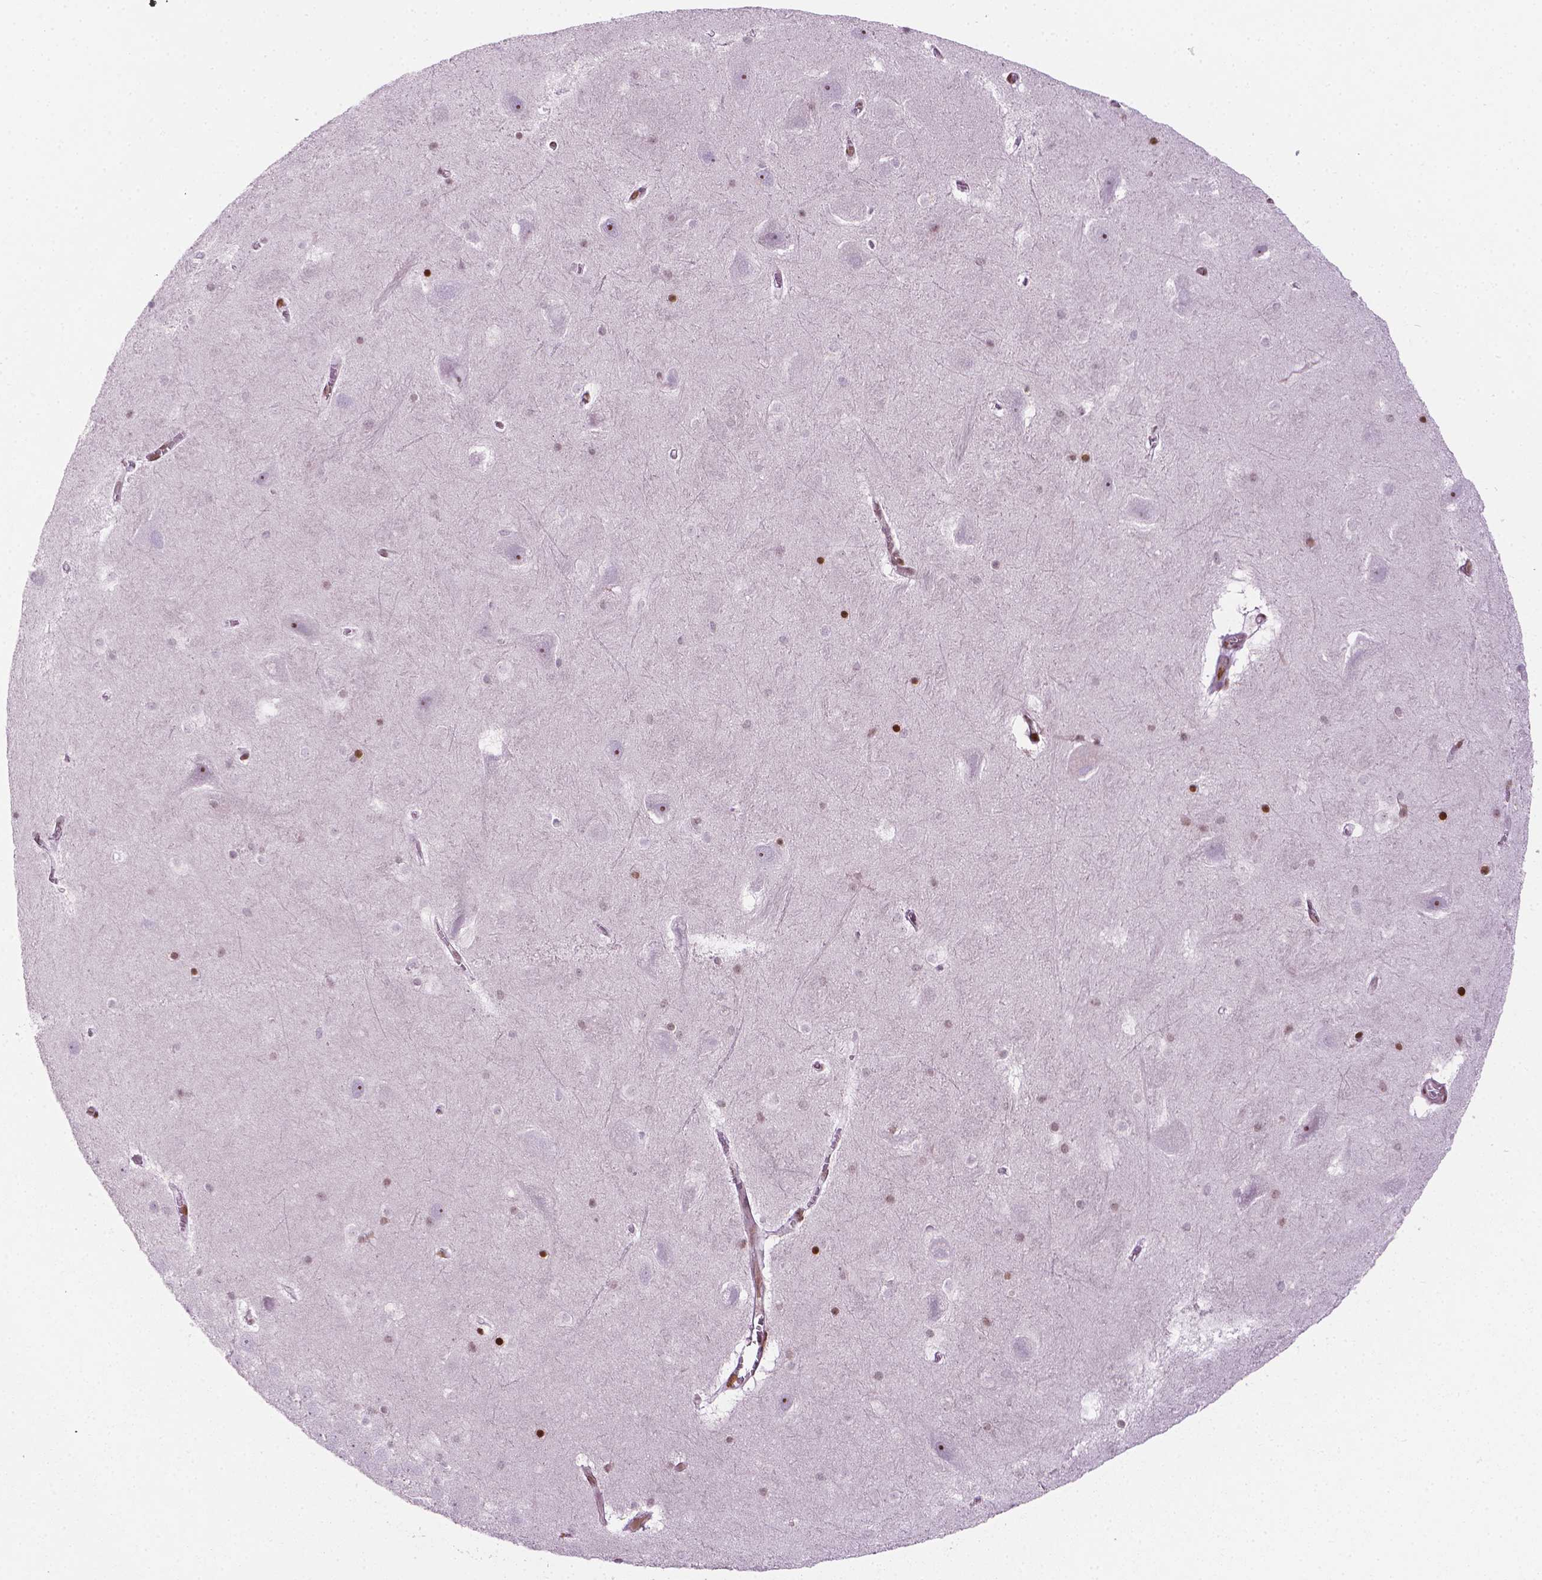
{"staining": {"intensity": "strong", "quantity": "25%-75%", "location": "nuclear"}, "tissue": "hippocampus", "cell_type": "Glial cells", "image_type": "normal", "snomed": [{"axis": "morphology", "description": "Normal tissue, NOS"}, {"axis": "topography", "description": "Hippocampus"}], "caption": "Immunohistochemical staining of benign hippocampus reveals strong nuclear protein staining in about 25%-75% of glial cells.", "gene": "PIP4K2A", "patient": {"sex": "male", "age": 45}}